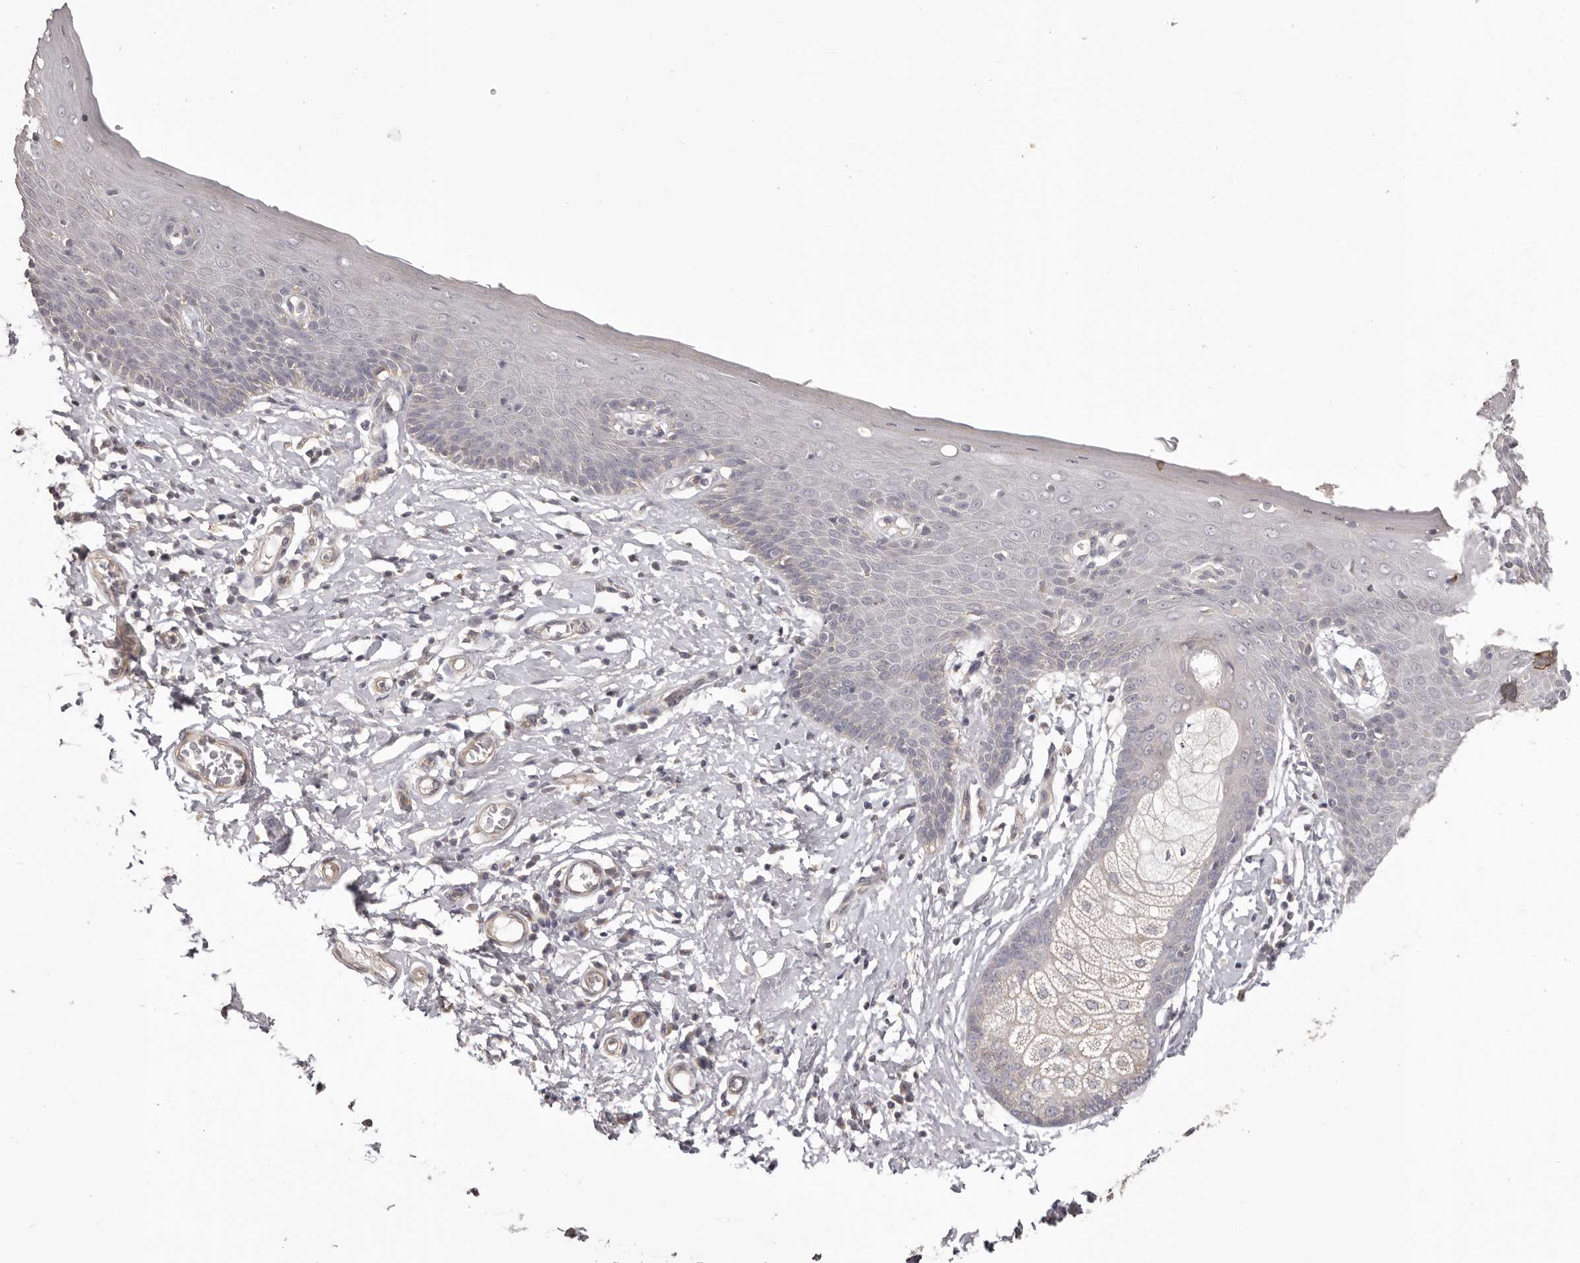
{"staining": {"intensity": "moderate", "quantity": "<25%", "location": "cytoplasmic/membranous"}, "tissue": "skin", "cell_type": "Epidermal cells", "image_type": "normal", "snomed": [{"axis": "morphology", "description": "Normal tissue, NOS"}, {"axis": "topography", "description": "Vulva"}], "caption": "The micrograph shows staining of benign skin, revealing moderate cytoplasmic/membranous protein staining (brown color) within epidermal cells.", "gene": "HRH1", "patient": {"sex": "female", "age": 66}}